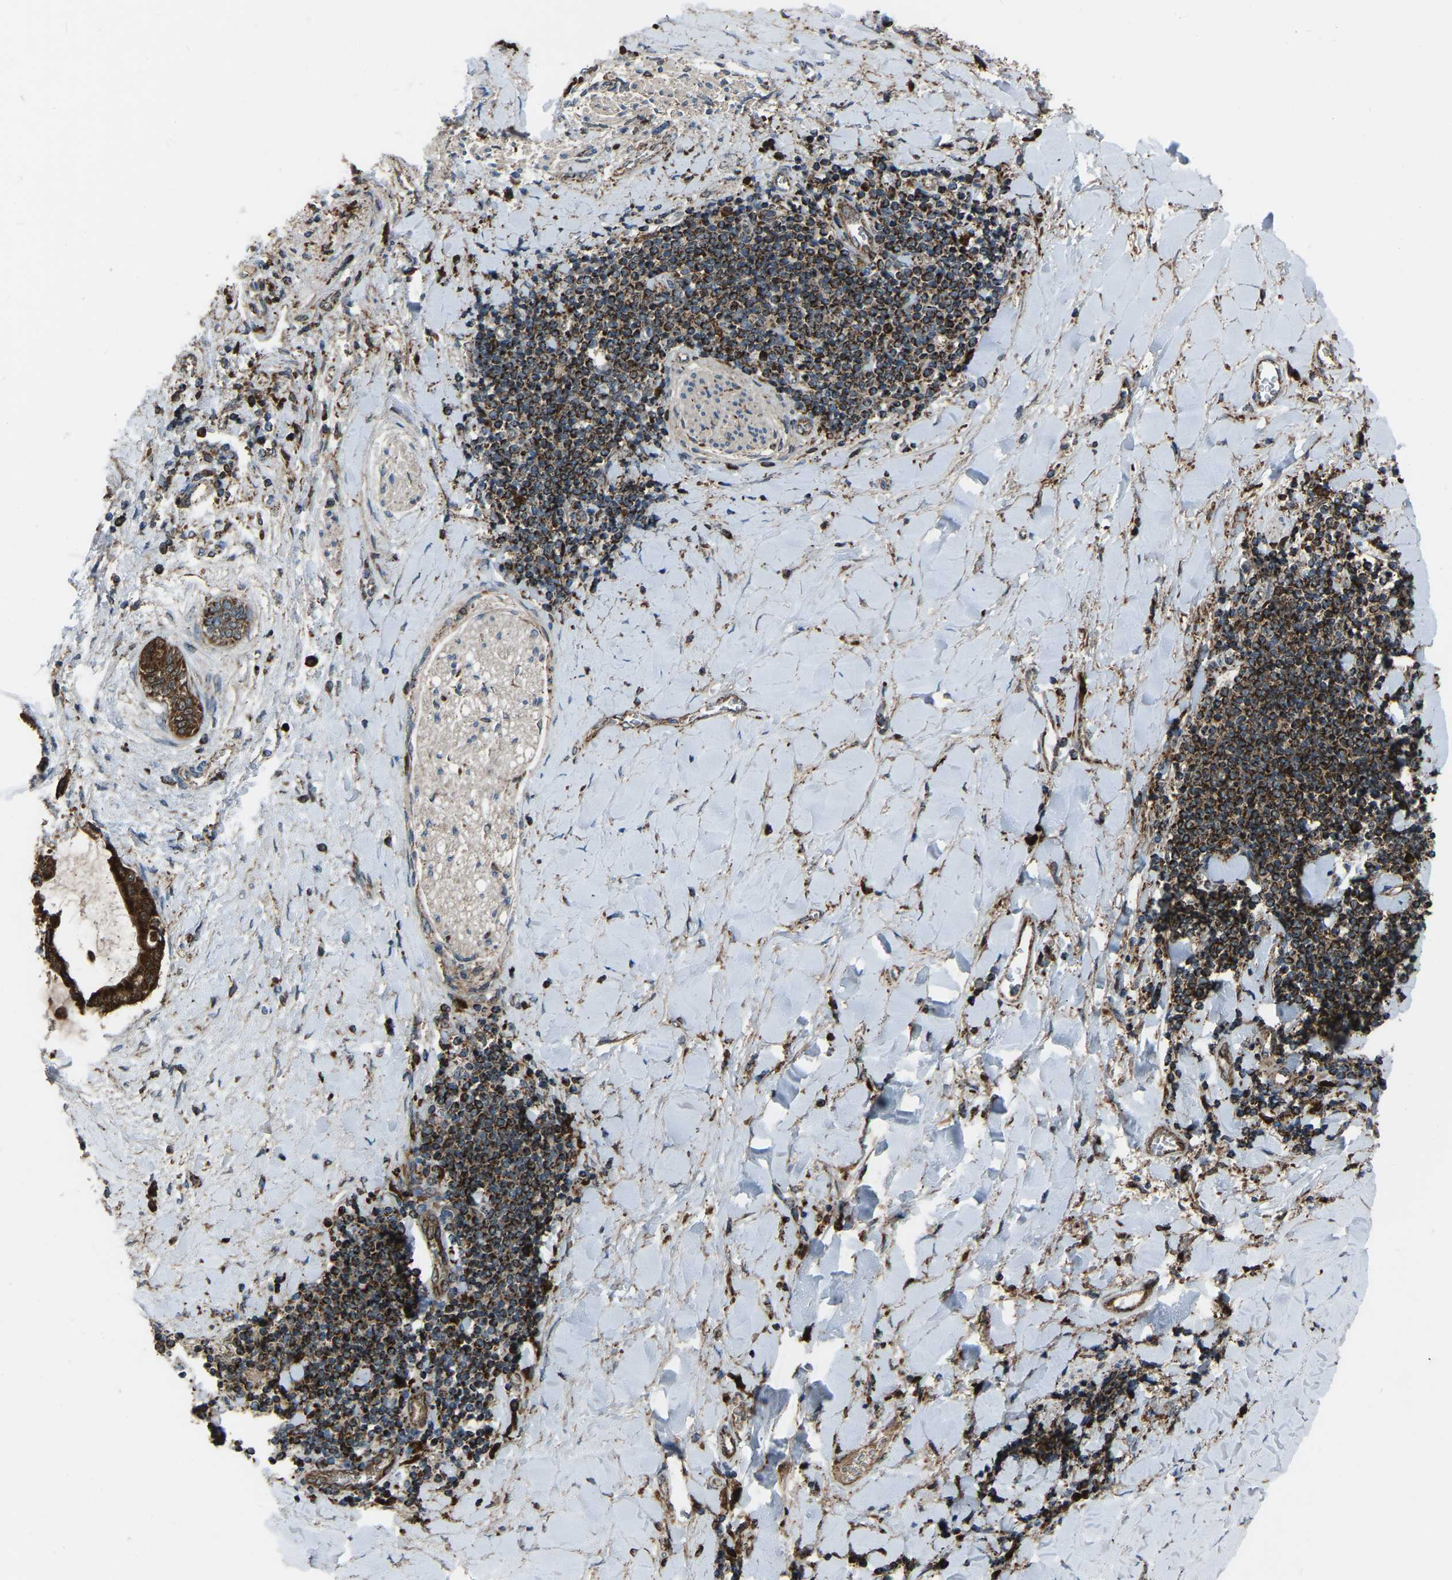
{"staining": {"intensity": "strong", "quantity": ">75%", "location": "cytoplasmic/membranous"}, "tissue": "liver cancer", "cell_type": "Tumor cells", "image_type": "cancer", "snomed": [{"axis": "morphology", "description": "Cholangiocarcinoma"}, {"axis": "topography", "description": "Liver"}], "caption": "Immunohistochemistry (IHC) histopathology image of neoplastic tissue: liver cholangiocarcinoma stained using immunohistochemistry (IHC) displays high levels of strong protein expression localized specifically in the cytoplasmic/membranous of tumor cells, appearing as a cytoplasmic/membranous brown color.", "gene": "AKR1A1", "patient": {"sex": "male", "age": 50}}